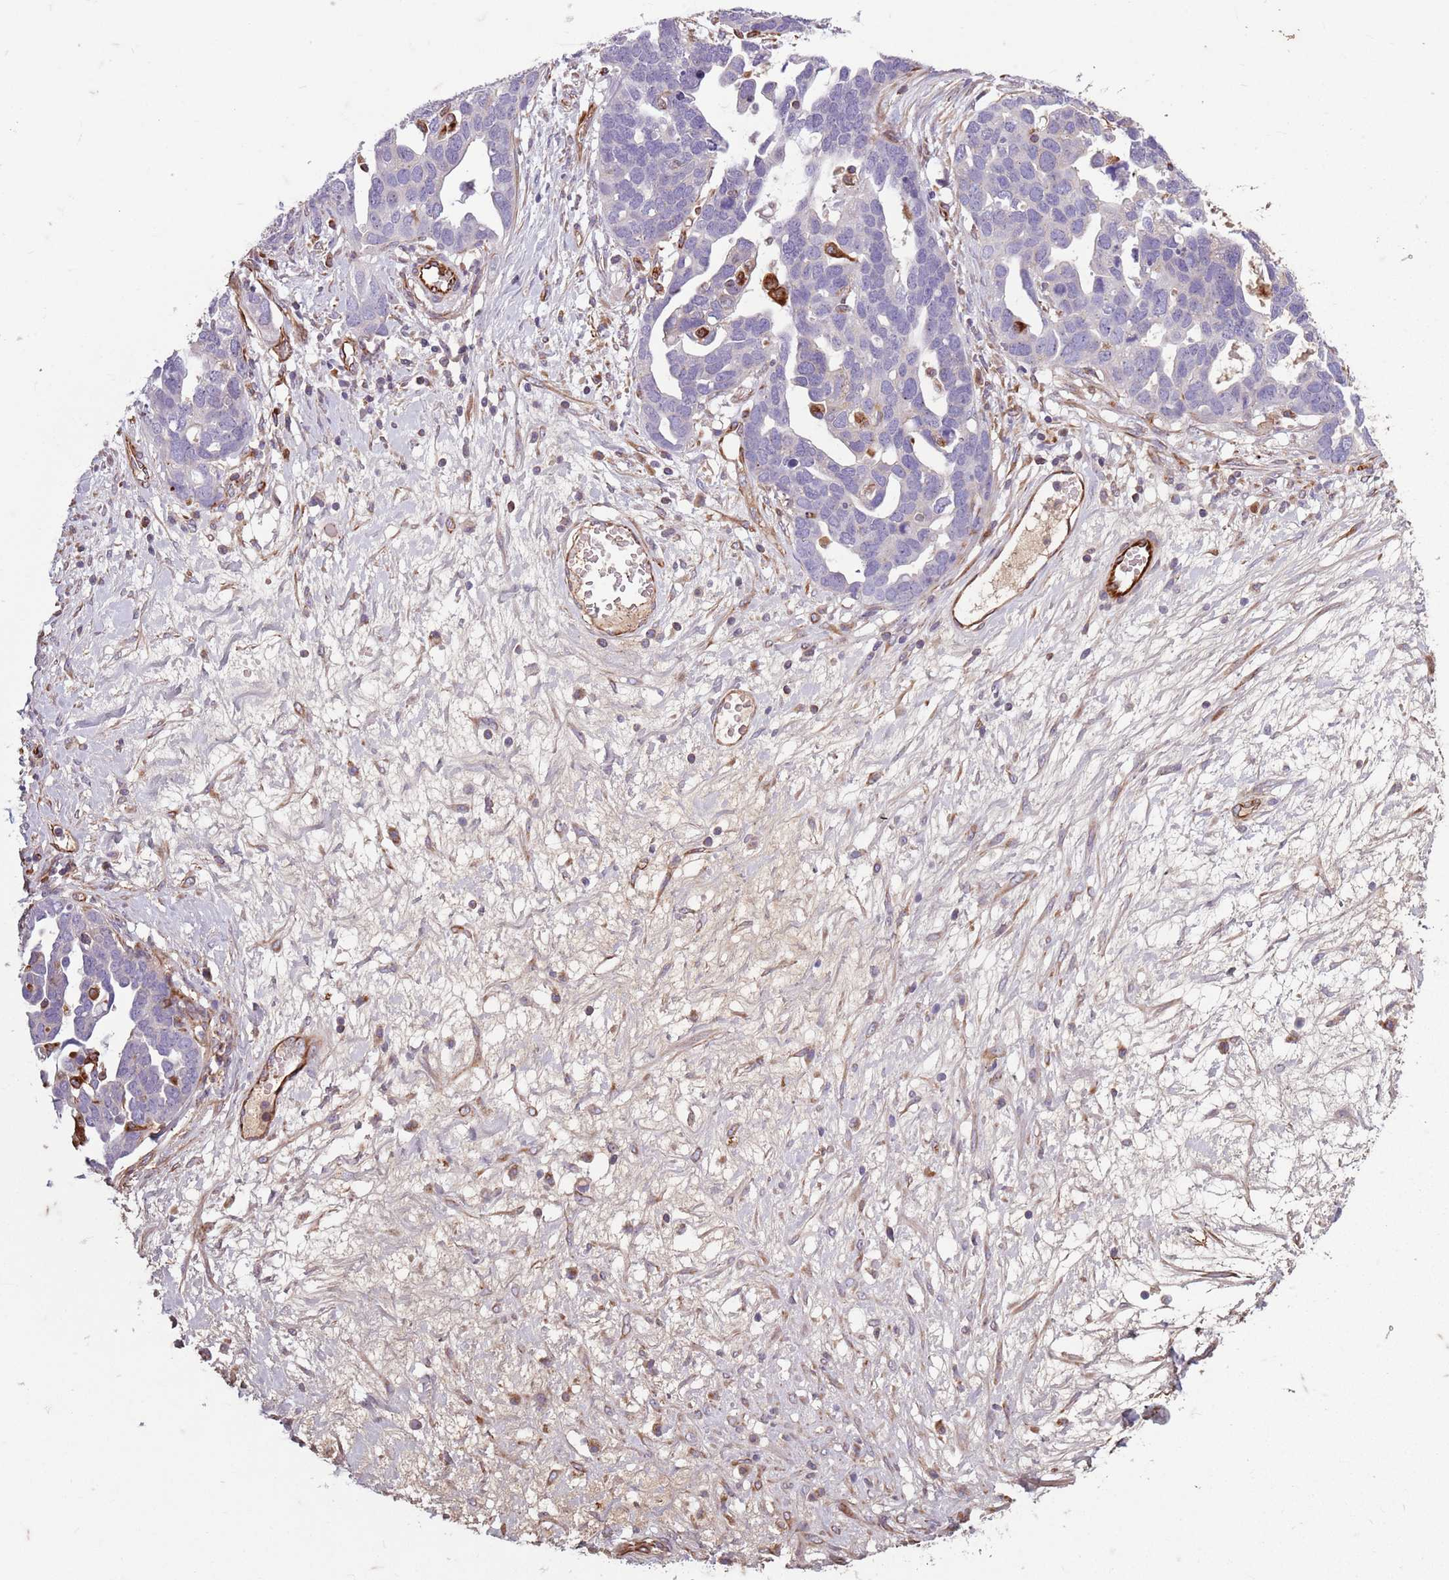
{"staining": {"intensity": "negative", "quantity": "none", "location": "none"}, "tissue": "ovarian cancer", "cell_type": "Tumor cells", "image_type": "cancer", "snomed": [{"axis": "morphology", "description": "Cystadenocarcinoma, serous, NOS"}, {"axis": "topography", "description": "Ovary"}], "caption": "IHC of serous cystadenocarcinoma (ovarian) displays no staining in tumor cells. (DAB (3,3'-diaminobenzidine) immunohistochemistry with hematoxylin counter stain).", "gene": "TAS2R38", "patient": {"sex": "female", "age": 54}}